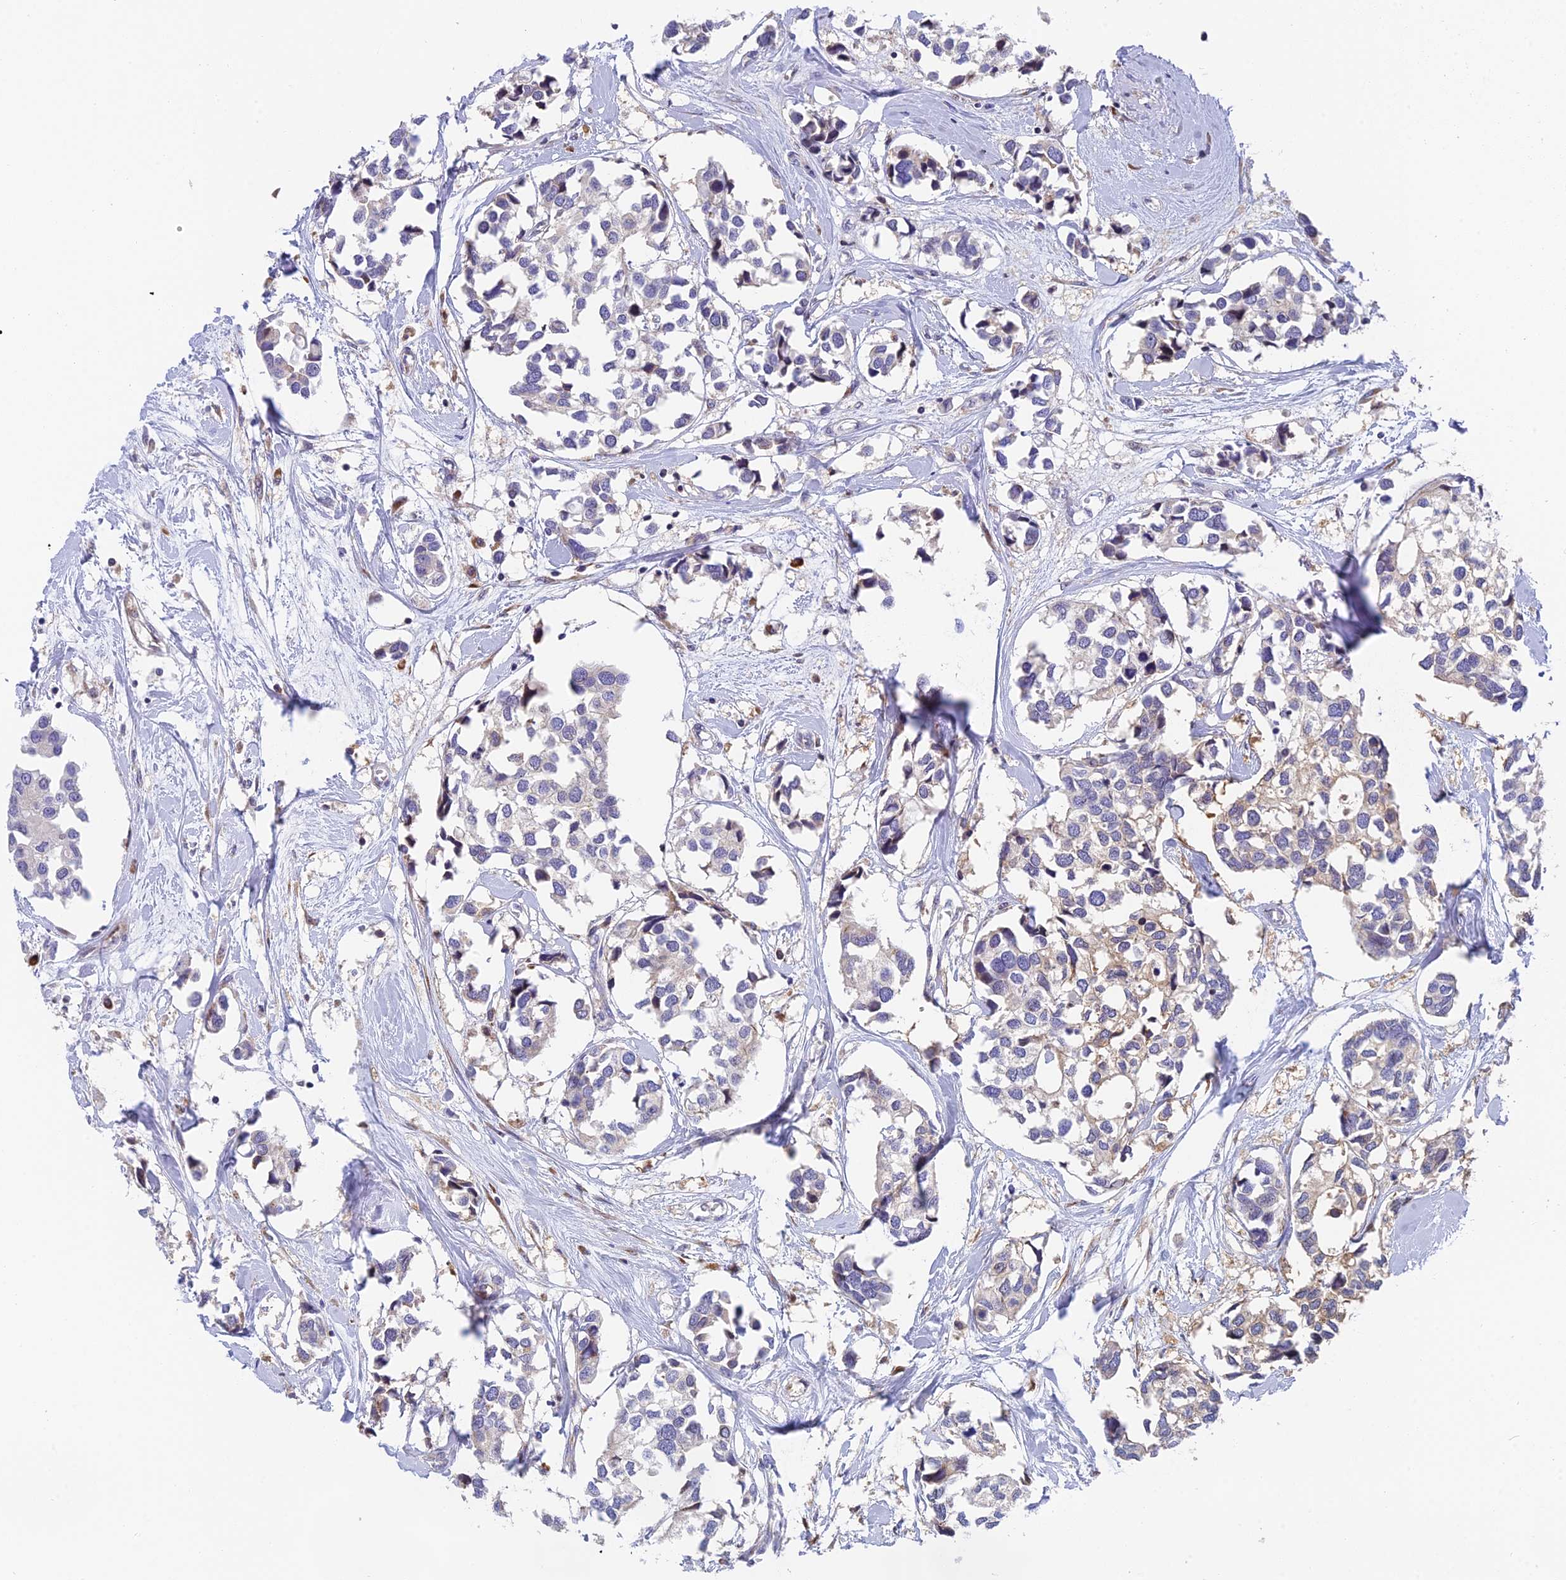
{"staining": {"intensity": "negative", "quantity": "none", "location": "none"}, "tissue": "breast cancer", "cell_type": "Tumor cells", "image_type": "cancer", "snomed": [{"axis": "morphology", "description": "Duct carcinoma"}, {"axis": "topography", "description": "Breast"}], "caption": "DAB (3,3'-diaminobenzidine) immunohistochemical staining of human breast cancer displays no significant expression in tumor cells.", "gene": "IPO5", "patient": {"sex": "female", "age": 83}}